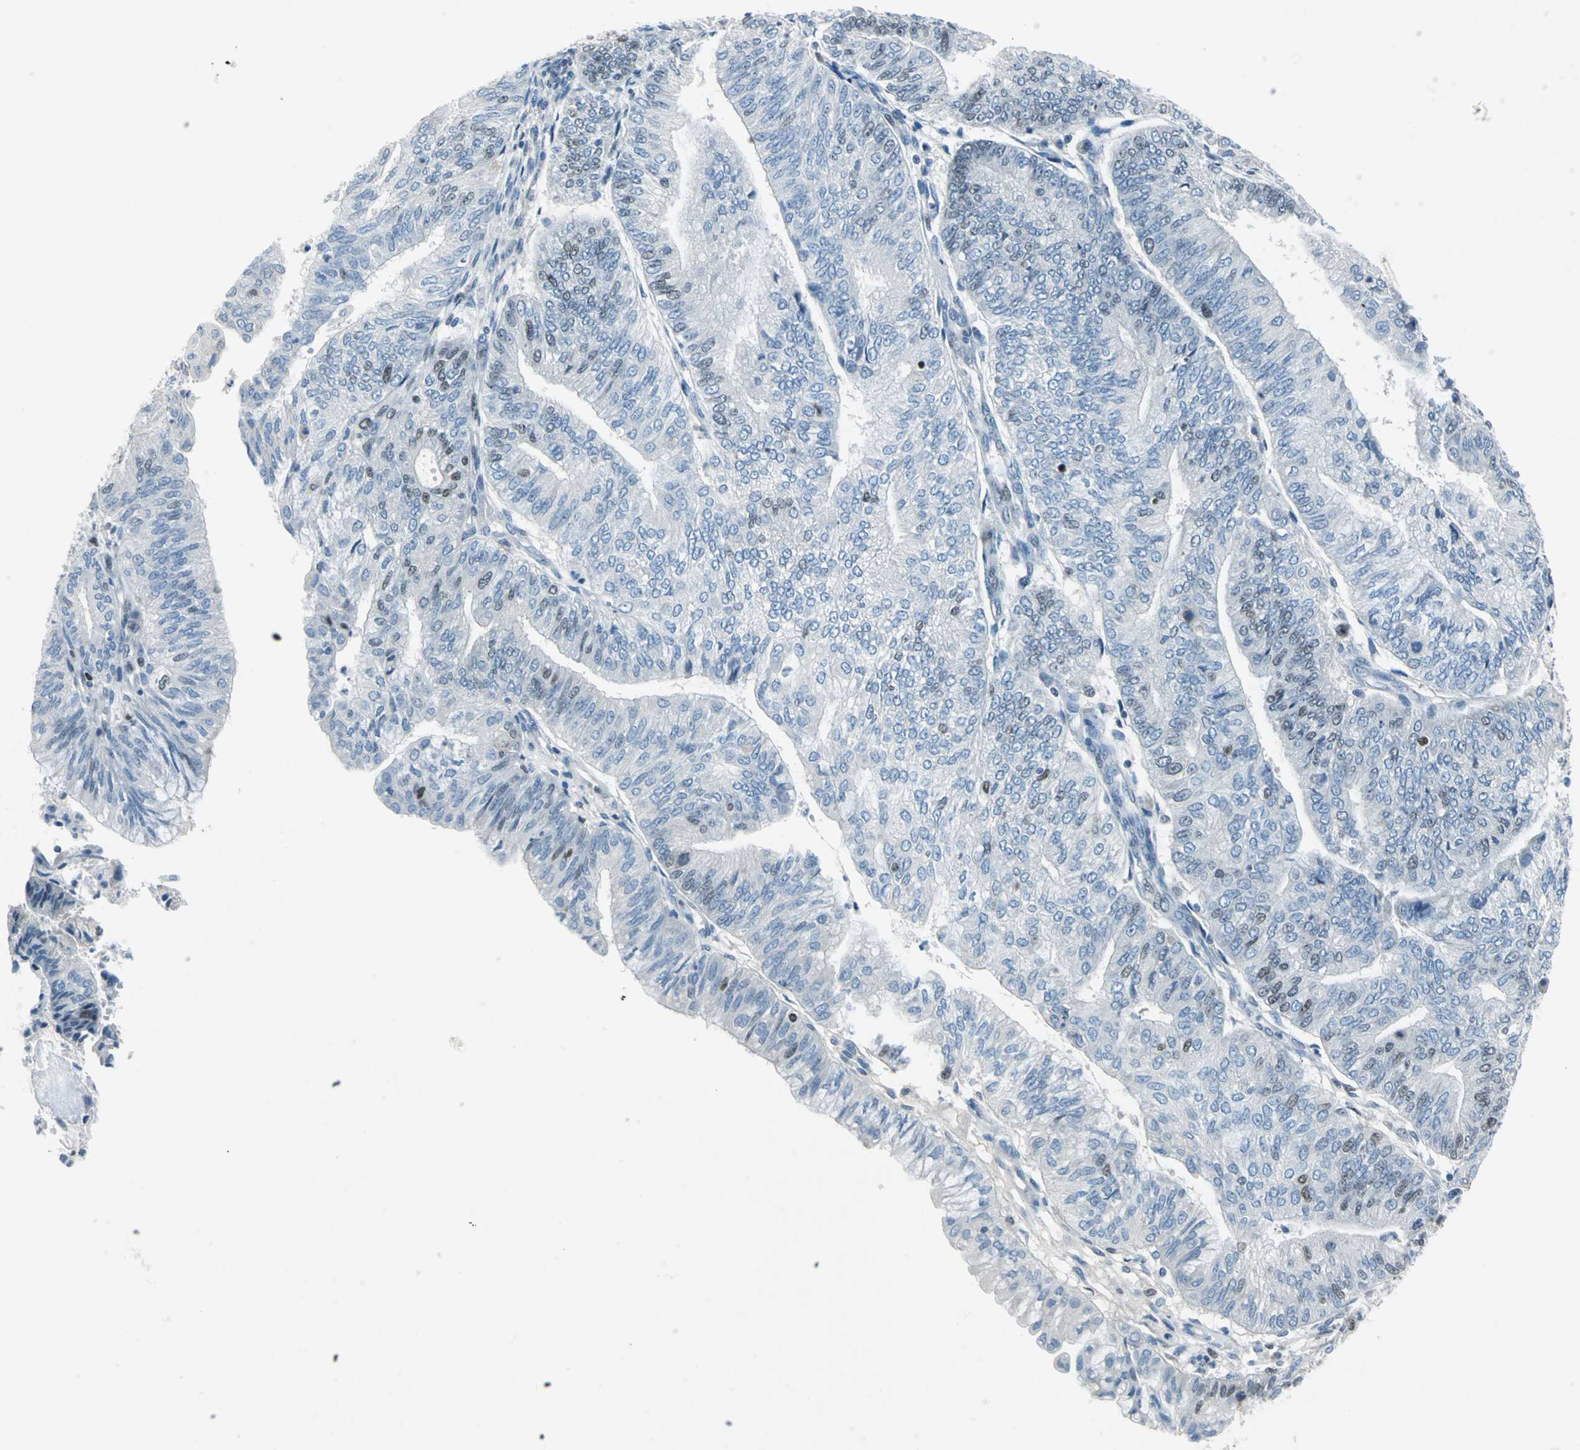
{"staining": {"intensity": "weak", "quantity": "<25%", "location": "nuclear"}, "tissue": "endometrial cancer", "cell_type": "Tumor cells", "image_type": "cancer", "snomed": [{"axis": "morphology", "description": "Adenocarcinoma, NOS"}, {"axis": "topography", "description": "Endometrium"}], "caption": "A histopathology image of human adenocarcinoma (endometrial) is negative for staining in tumor cells.", "gene": "MCM3", "patient": {"sex": "female", "age": 59}}